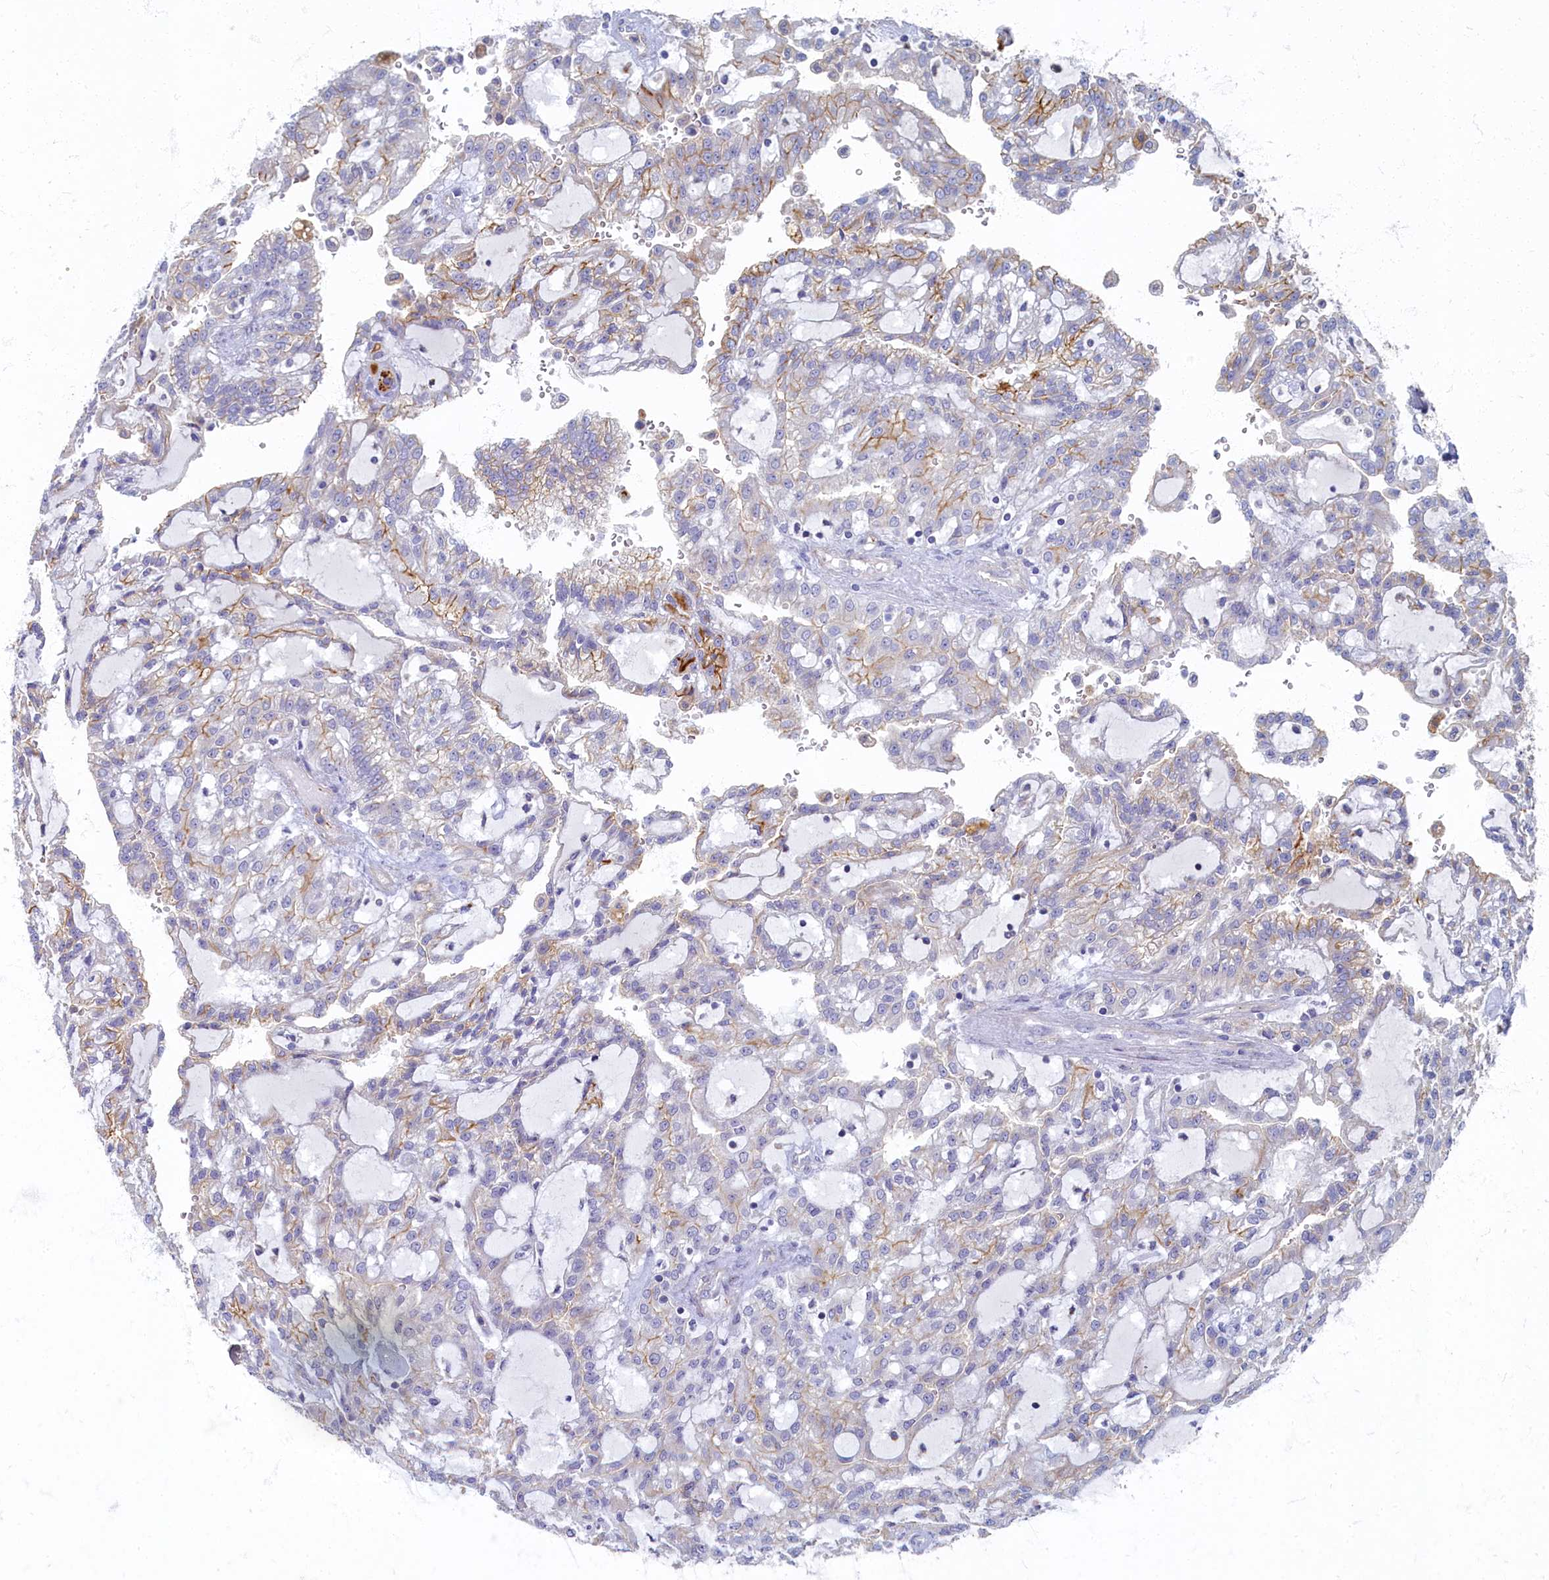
{"staining": {"intensity": "moderate", "quantity": "<25%", "location": "cytoplasmic/membranous"}, "tissue": "renal cancer", "cell_type": "Tumor cells", "image_type": "cancer", "snomed": [{"axis": "morphology", "description": "Adenocarcinoma, NOS"}, {"axis": "topography", "description": "Kidney"}], "caption": "Renal adenocarcinoma was stained to show a protein in brown. There is low levels of moderate cytoplasmic/membranous staining in about <25% of tumor cells. (Stains: DAB in brown, nuclei in blue, Microscopy: brightfield microscopy at high magnification).", "gene": "PSMG2", "patient": {"sex": "male", "age": 63}}